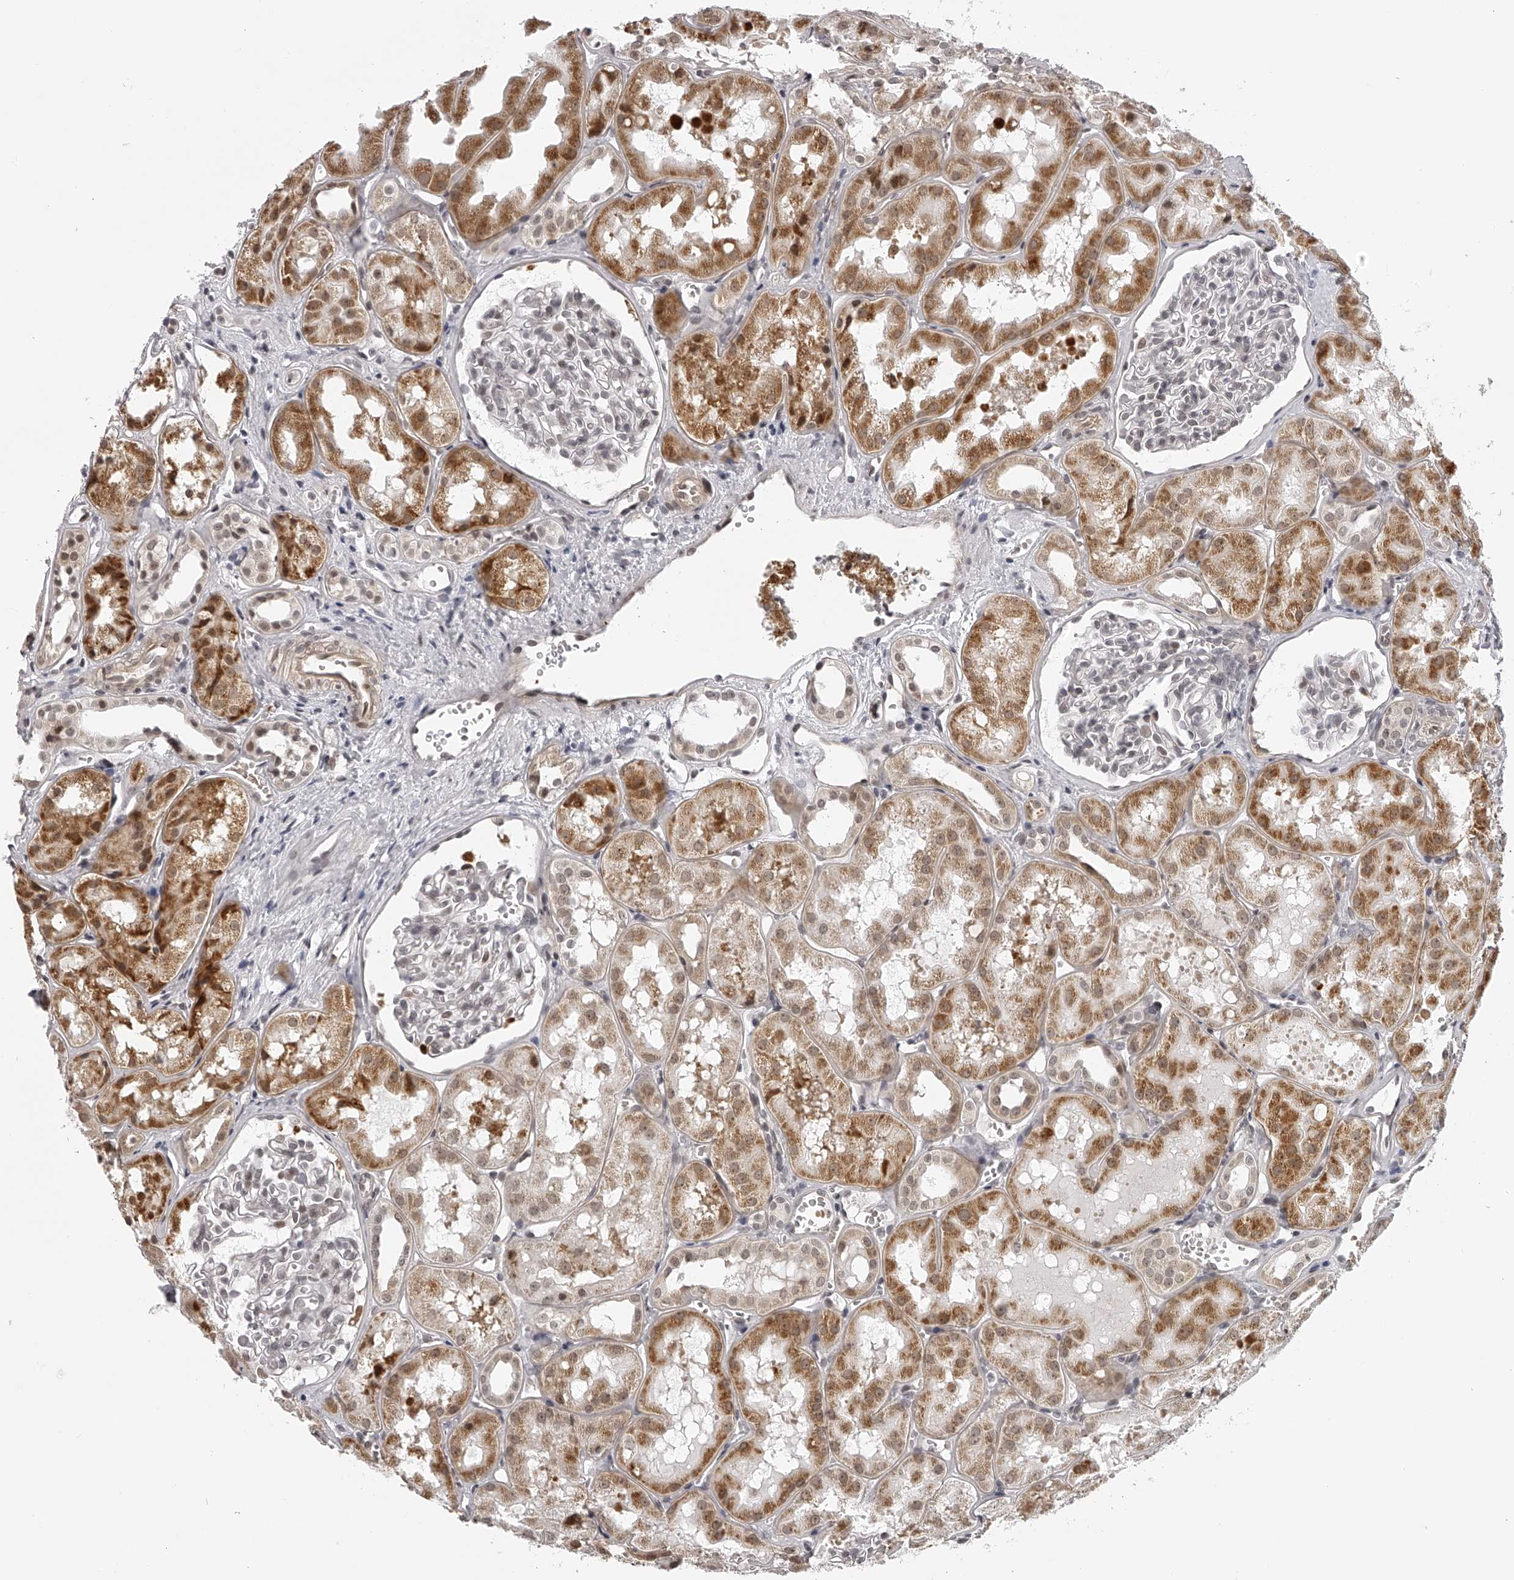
{"staining": {"intensity": "negative", "quantity": "none", "location": "none"}, "tissue": "kidney", "cell_type": "Cells in glomeruli", "image_type": "normal", "snomed": [{"axis": "morphology", "description": "Normal tissue, NOS"}, {"axis": "topography", "description": "Kidney"}], "caption": "The histopathology image demonstrates no significant staining in cells in glomeruli of kidney.", "gene": "ODF2L", "patient": {"sex": "male", "age": 16}}